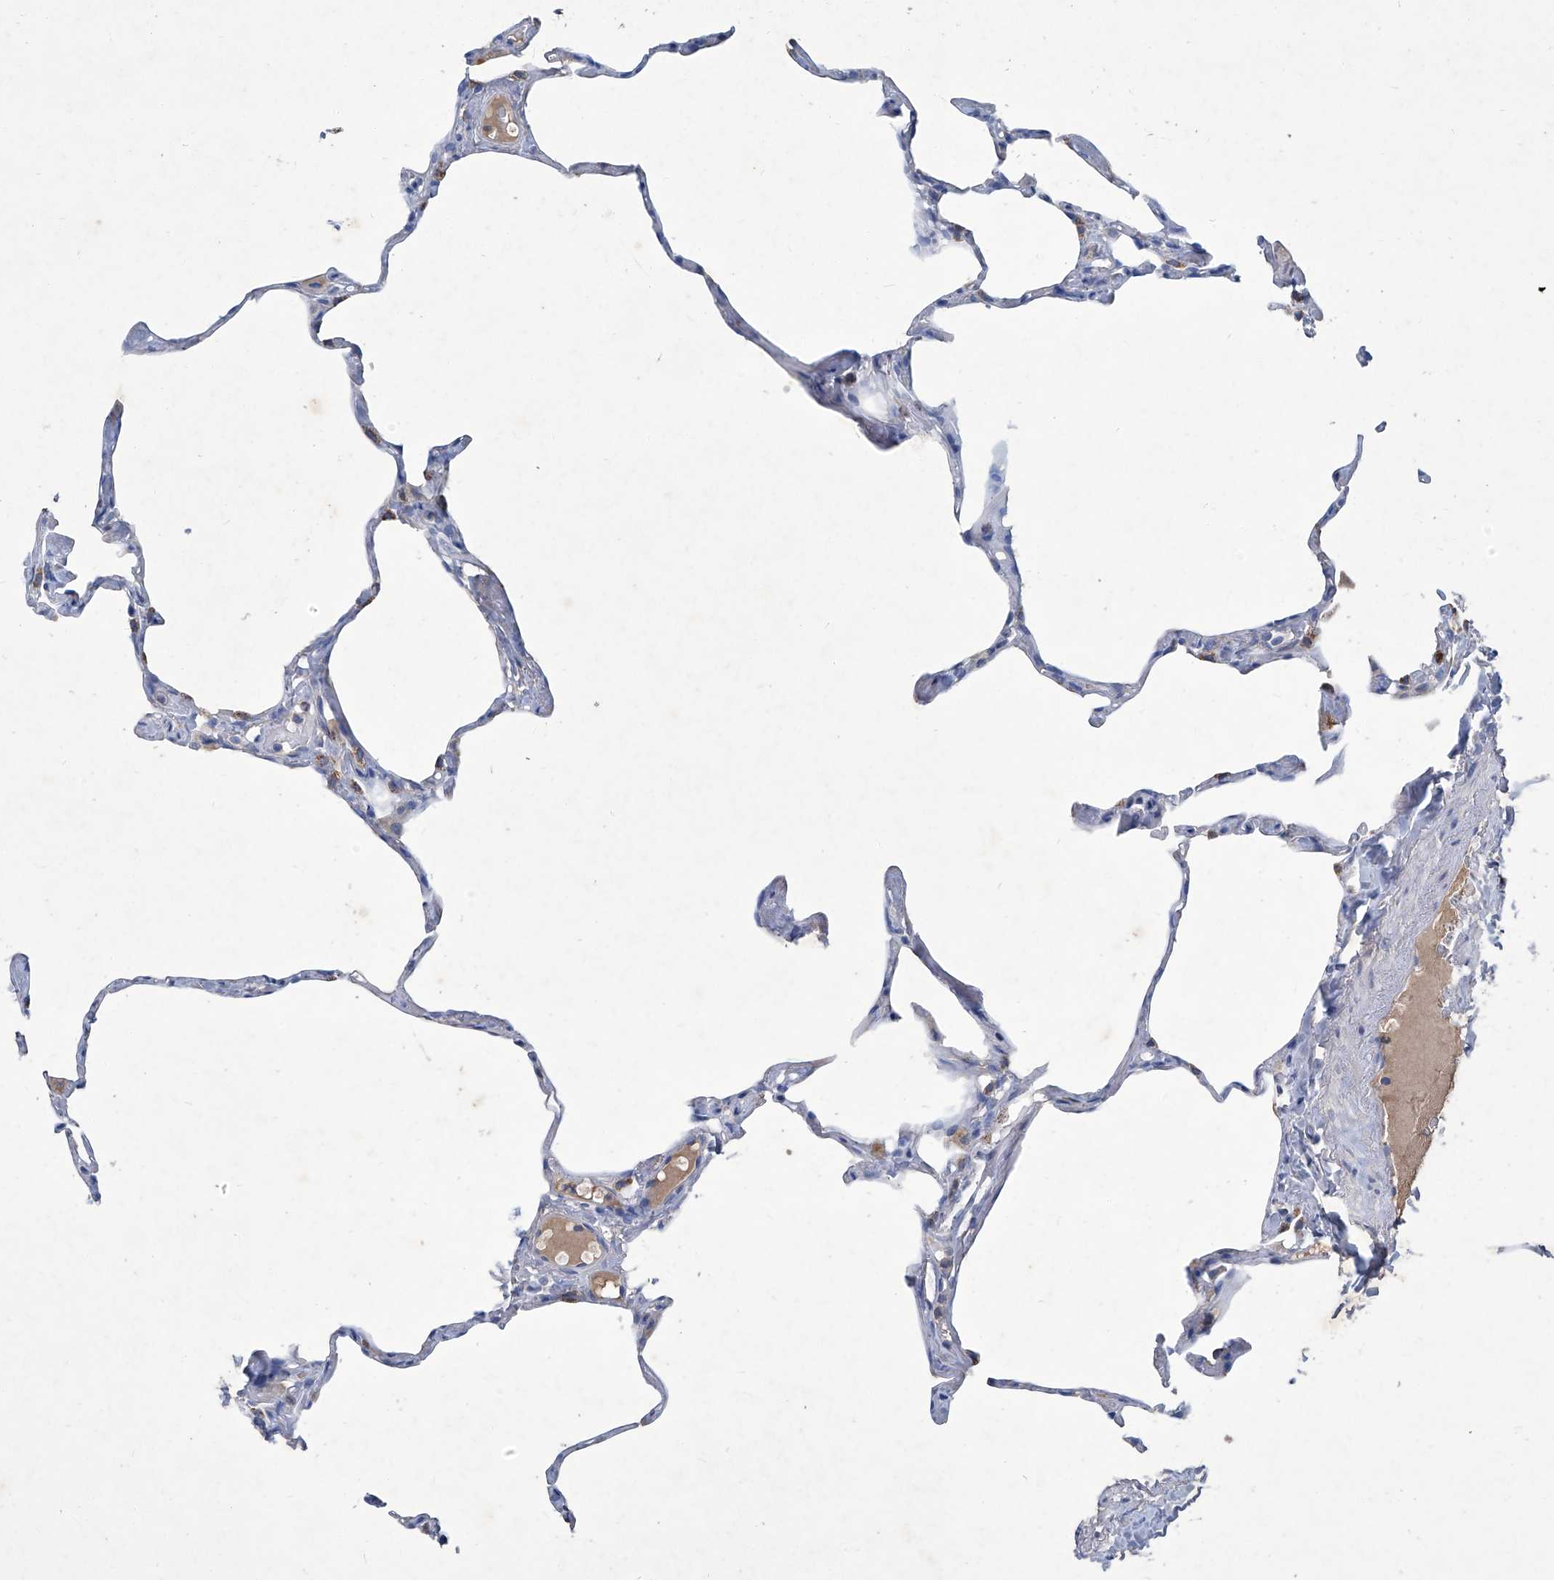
{"staining": {"intensity": "negative", "quantity": "none", "location": "none"}, "tissue": "lung", "cell_type": "Alveolar cells", "image_type": "normal", "snomed": [{"axis": "morphology", "description": "Normal tissue, NOS"}, {"axis": "topography", "description": "Lung"}], "caption": "The immunohistochemistry photomicrograph has no significant expression in alveolar cells of lung. (DAB IHC, high magnification).", "gene": "MTARC1", "patient": {"sex": "male", "age": 65}}